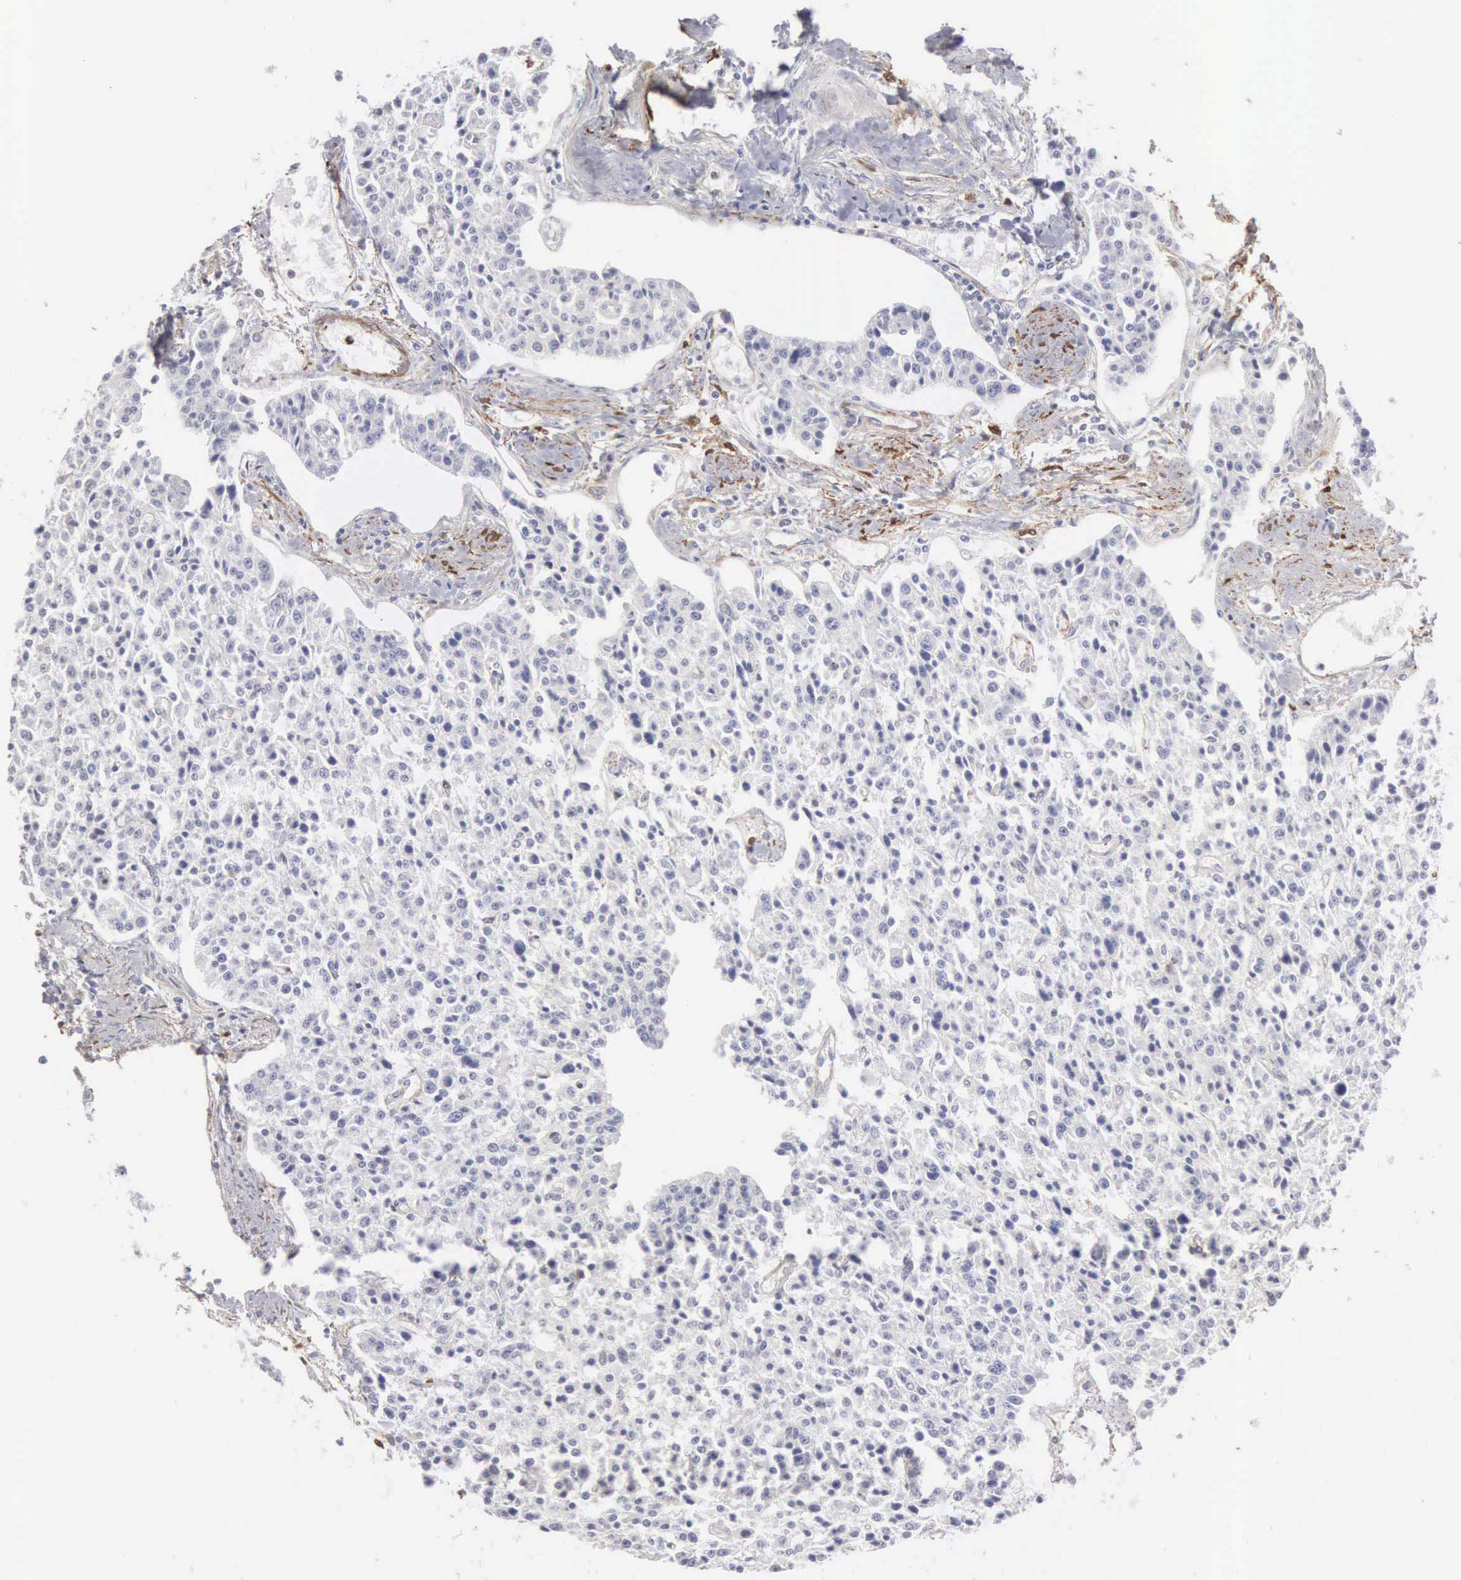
{"staining": {"intensity": "negative", "quantity": "none", "location": "none"}, "tissue": "carcinoid", "cell_type": "Tumor cells", "image_type": "cancer", "snomed": [{"axis": "morphology", "description": "Carcinoid, malignant, NOS"}, {"axis": "topography", "description": "Stomach"}], "caption": "DAB immunohistochemical staining of human carcinoid shows no significant expression in tumor cells.", "gene": "ELFN2", "patient": {"sex": "female", "age": 76}}